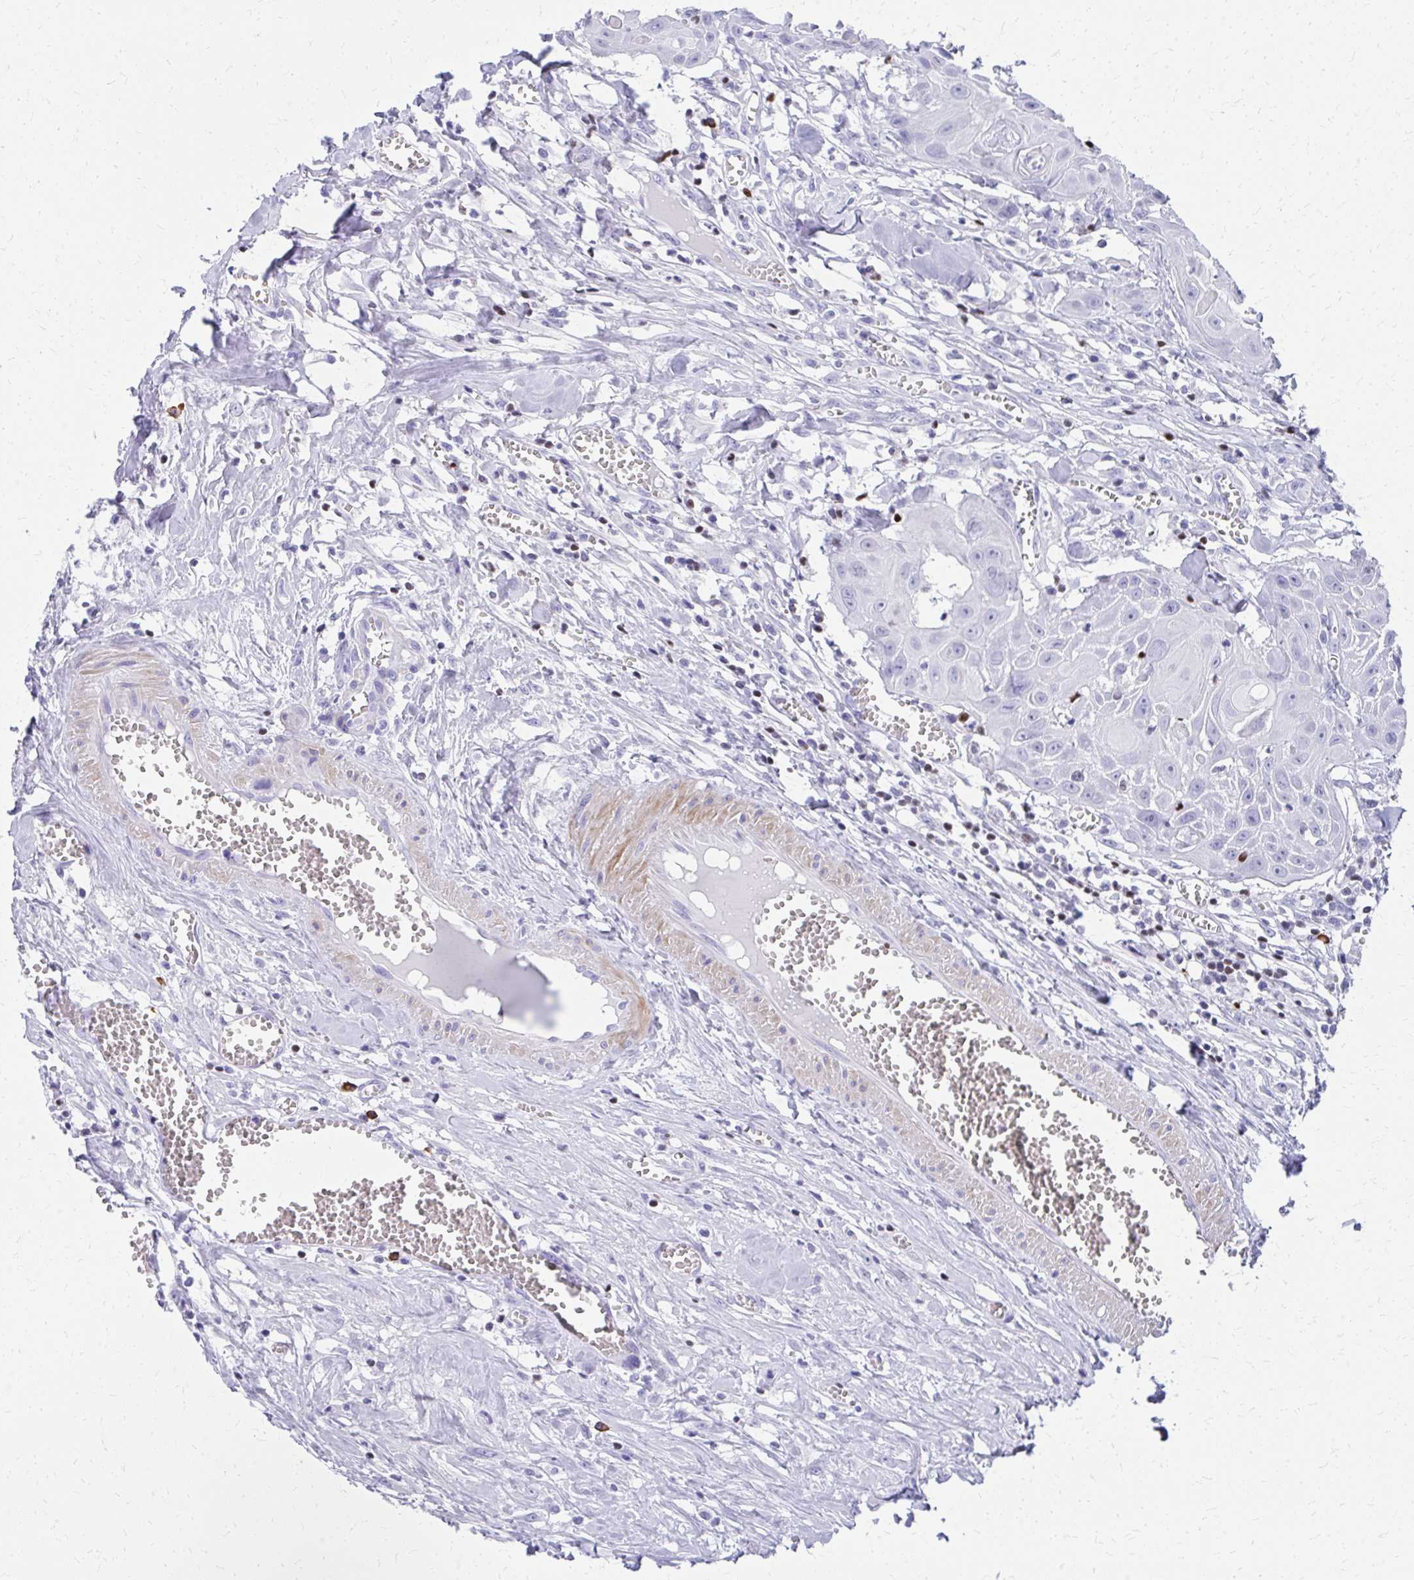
{"staining": {"intensity": "negative", "quantity": "none", "location": "none"}, "tissue": "head and neck cancer", "cell_type": "Tumor cells", "image_type": "cancer", "snomed": [{"axis": "morphology", "description": "Squamous cell carcinoma, NOS"}, {"axis": "topography", "description": "Lymph node"}, {"axis": "topography", "description": "Salivary gland"}, {"axis": "topography", "description": "Head-Neck"}], "caption": "IHC of squamous cell carcinoma (head and neck) displays no staining in tumor cells.", "gene": "RUNX3", "patient": {"sex": "female", "age": 74}}